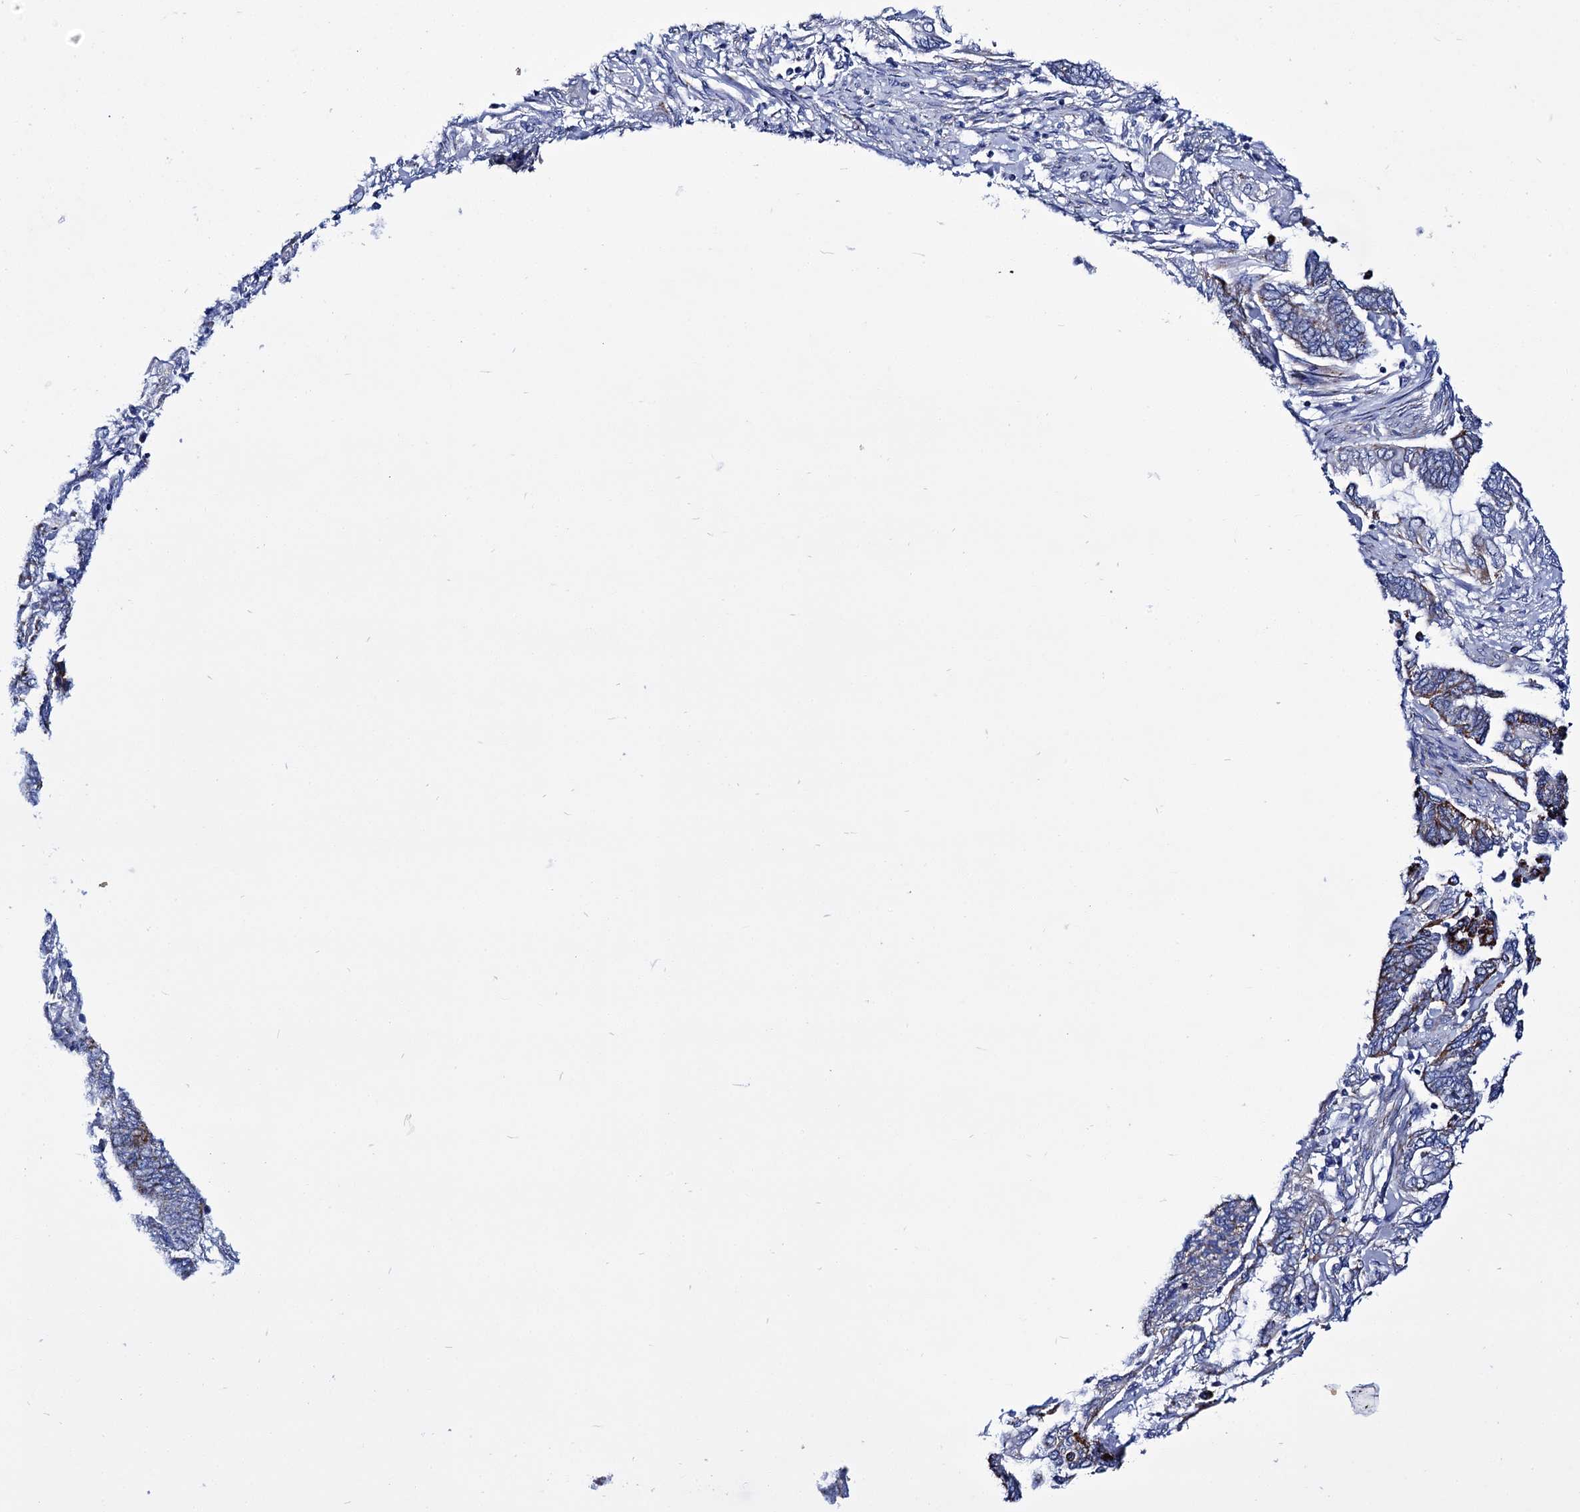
{"staining": {"intensity": "negative", "quantity": "none", "location": "none"}, "tissue": "cervical cancer", "cell_type": "Tumor cells", "image_type": "cancer", "snomed": [{"axis": "morphology", "description": "Squamous cell carcinoma, NOS"}, {"axis": "topography", "description": "Cervix"}], "caption": "High magnification brightfield microscopy of cervical cancer stained with DAB (brown) and counterstained with hematoxylin (blue): tumor cells show no significant expression.", "gene": "UBASH3B", "patient": {"sex": "female", "age": 35}}